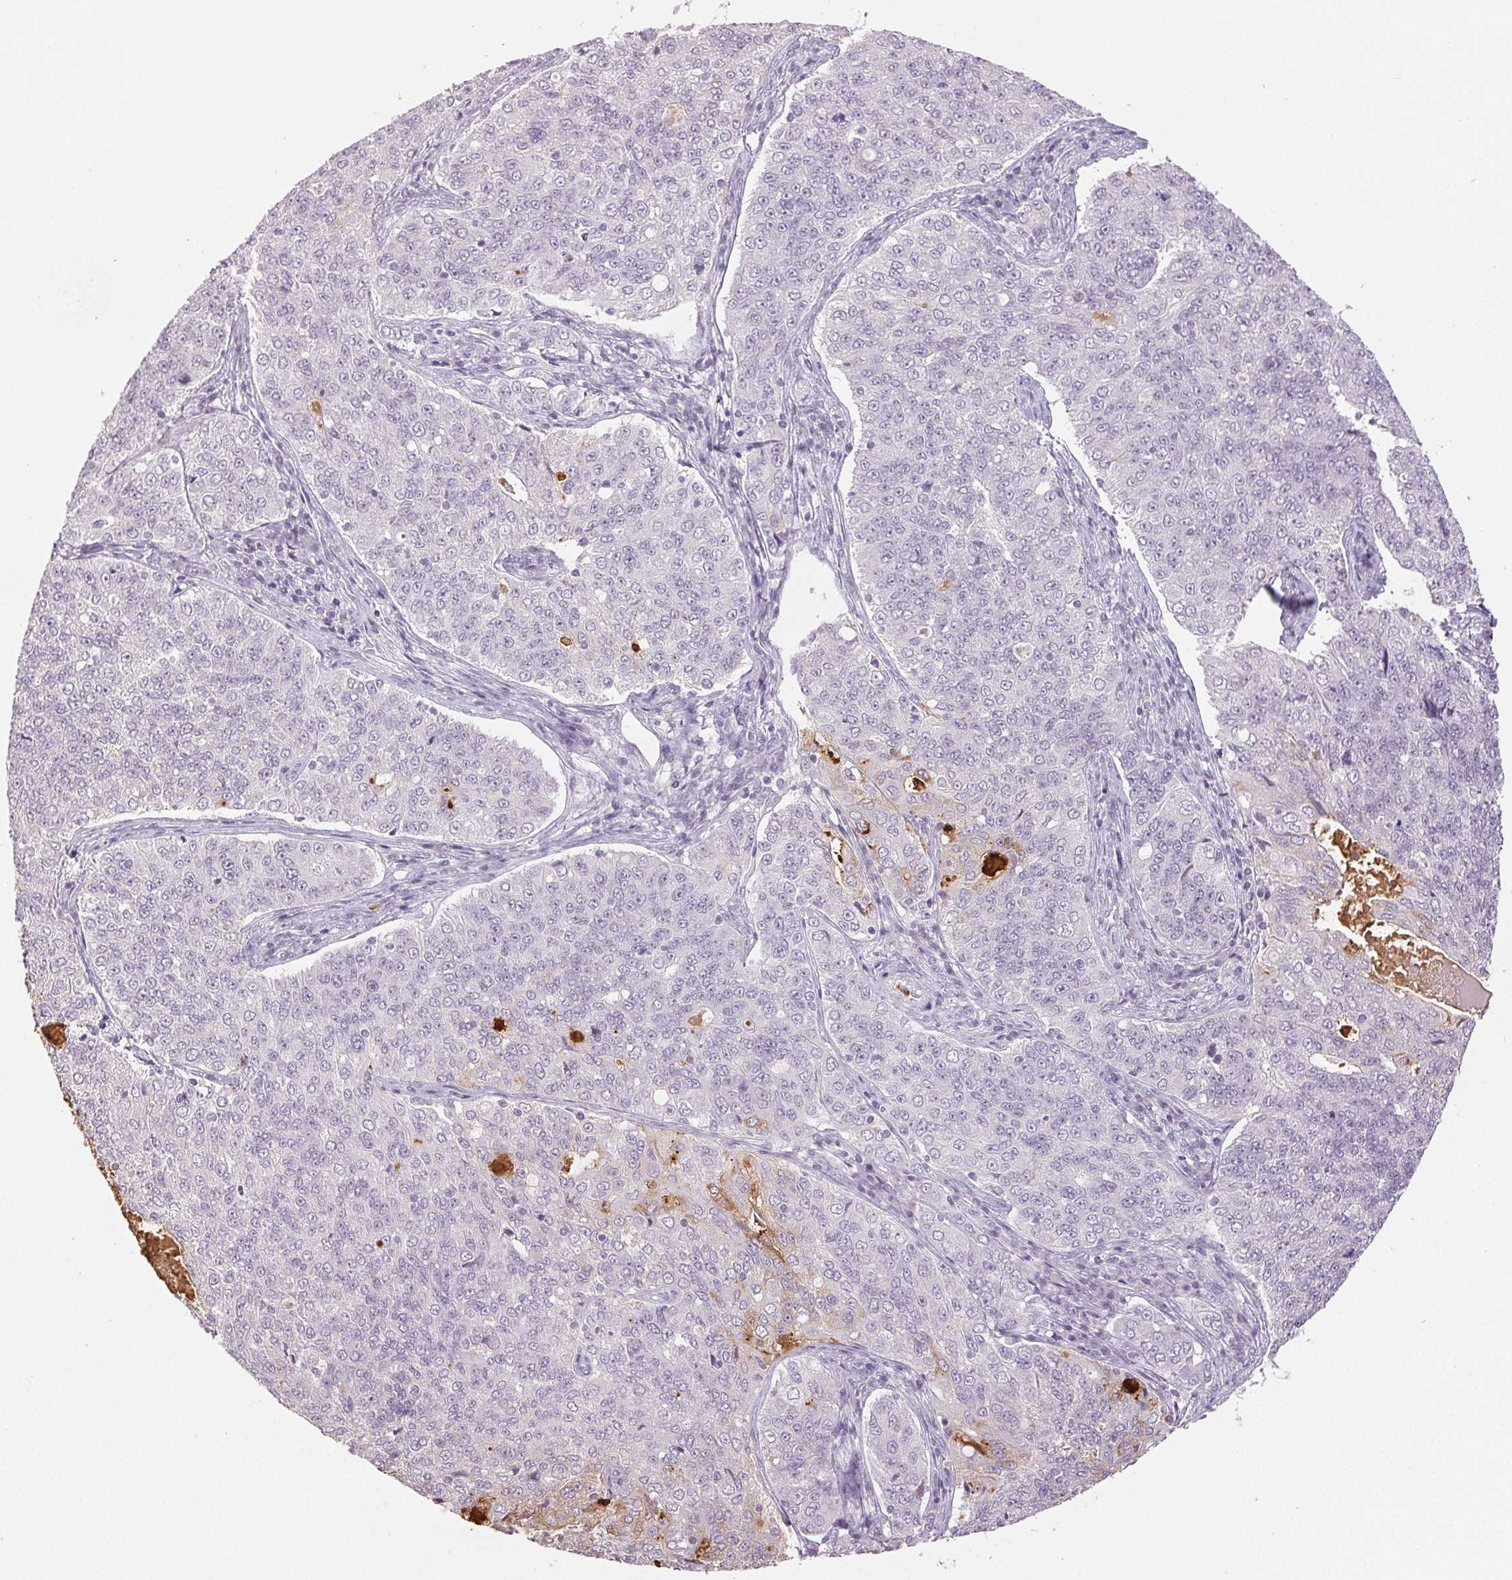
{"staining": {"intensity": "negative", "quantity": "none", "location": "none"}, "tissue": "endometrial cancer", "cell_type": "Tumor cells", "image_type": "cancer", "snomed": [{"axis": "morphology", "description": "Adenocarcinoma, NOS"}, {"axis": "topography", "description": "Endometrium"}], "caption": "Protein analysis of endometrial cancer shows no significant positivity in tumor cells.", "gene": "LTF", "patient": {"sex": "female", "age": 43}}